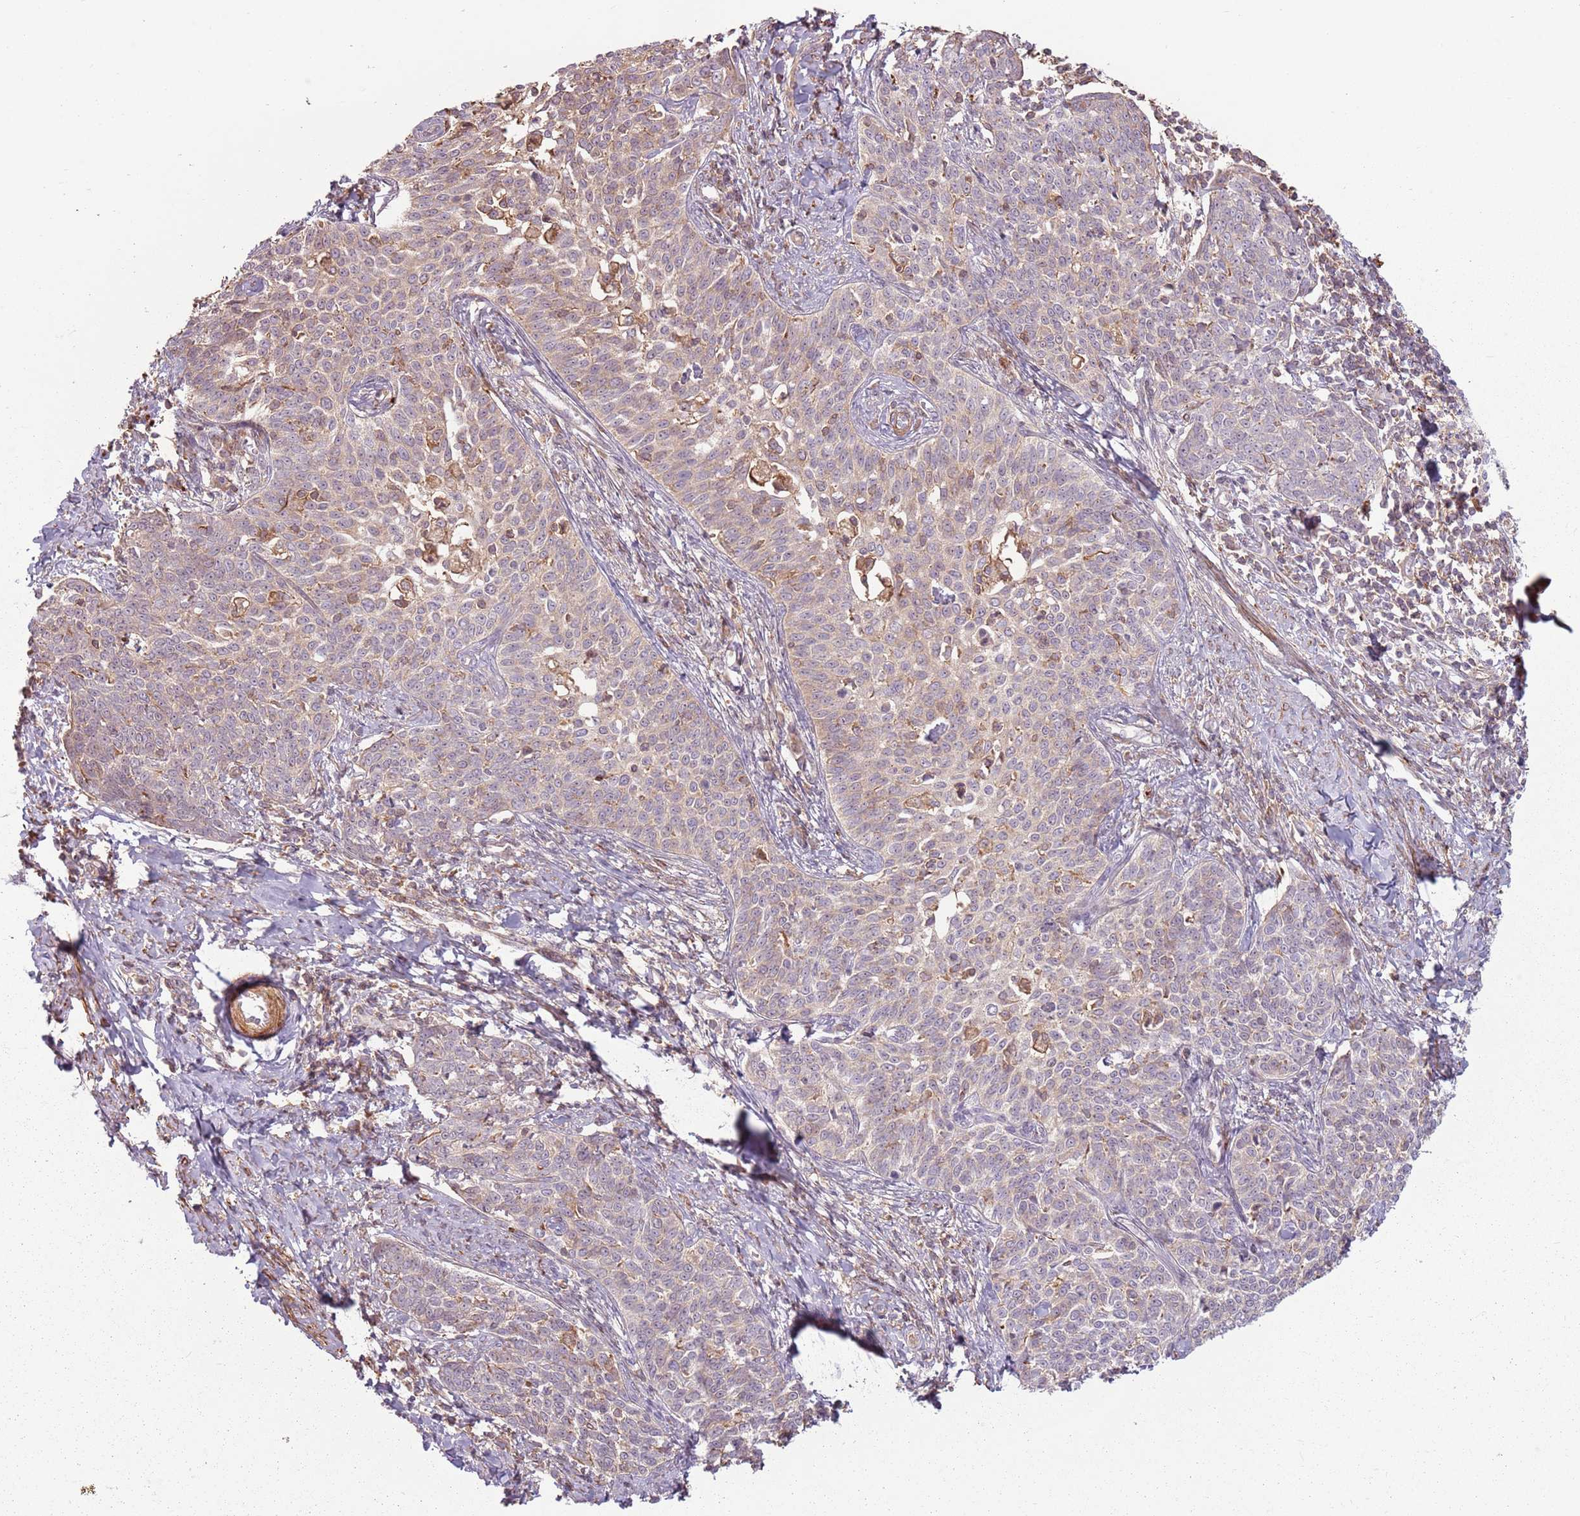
{"staining": {"intensity": "weak", "quantity": "25%-75%", "location": "cytoplasmic/membranous"}, "tissue": "cervical cancer", "cell_type": "Tumor cells", "image_type": "cancer", "snomed": [{"axis": "morphology", "description": "Squamous cell carcinoma, NOS"}, {"axis": "topography", "description": "Cervix"}], "caption": "IHC histopathology image of human squamous cell carcinoma (cervical) stained for a protein (brown), which exhibits low levels of weak cytoplasmic/membranous staining in about 25%-75% of tumor cells.", "gene": "RPL21", "patient": {"sex": "female", "age": 39}}